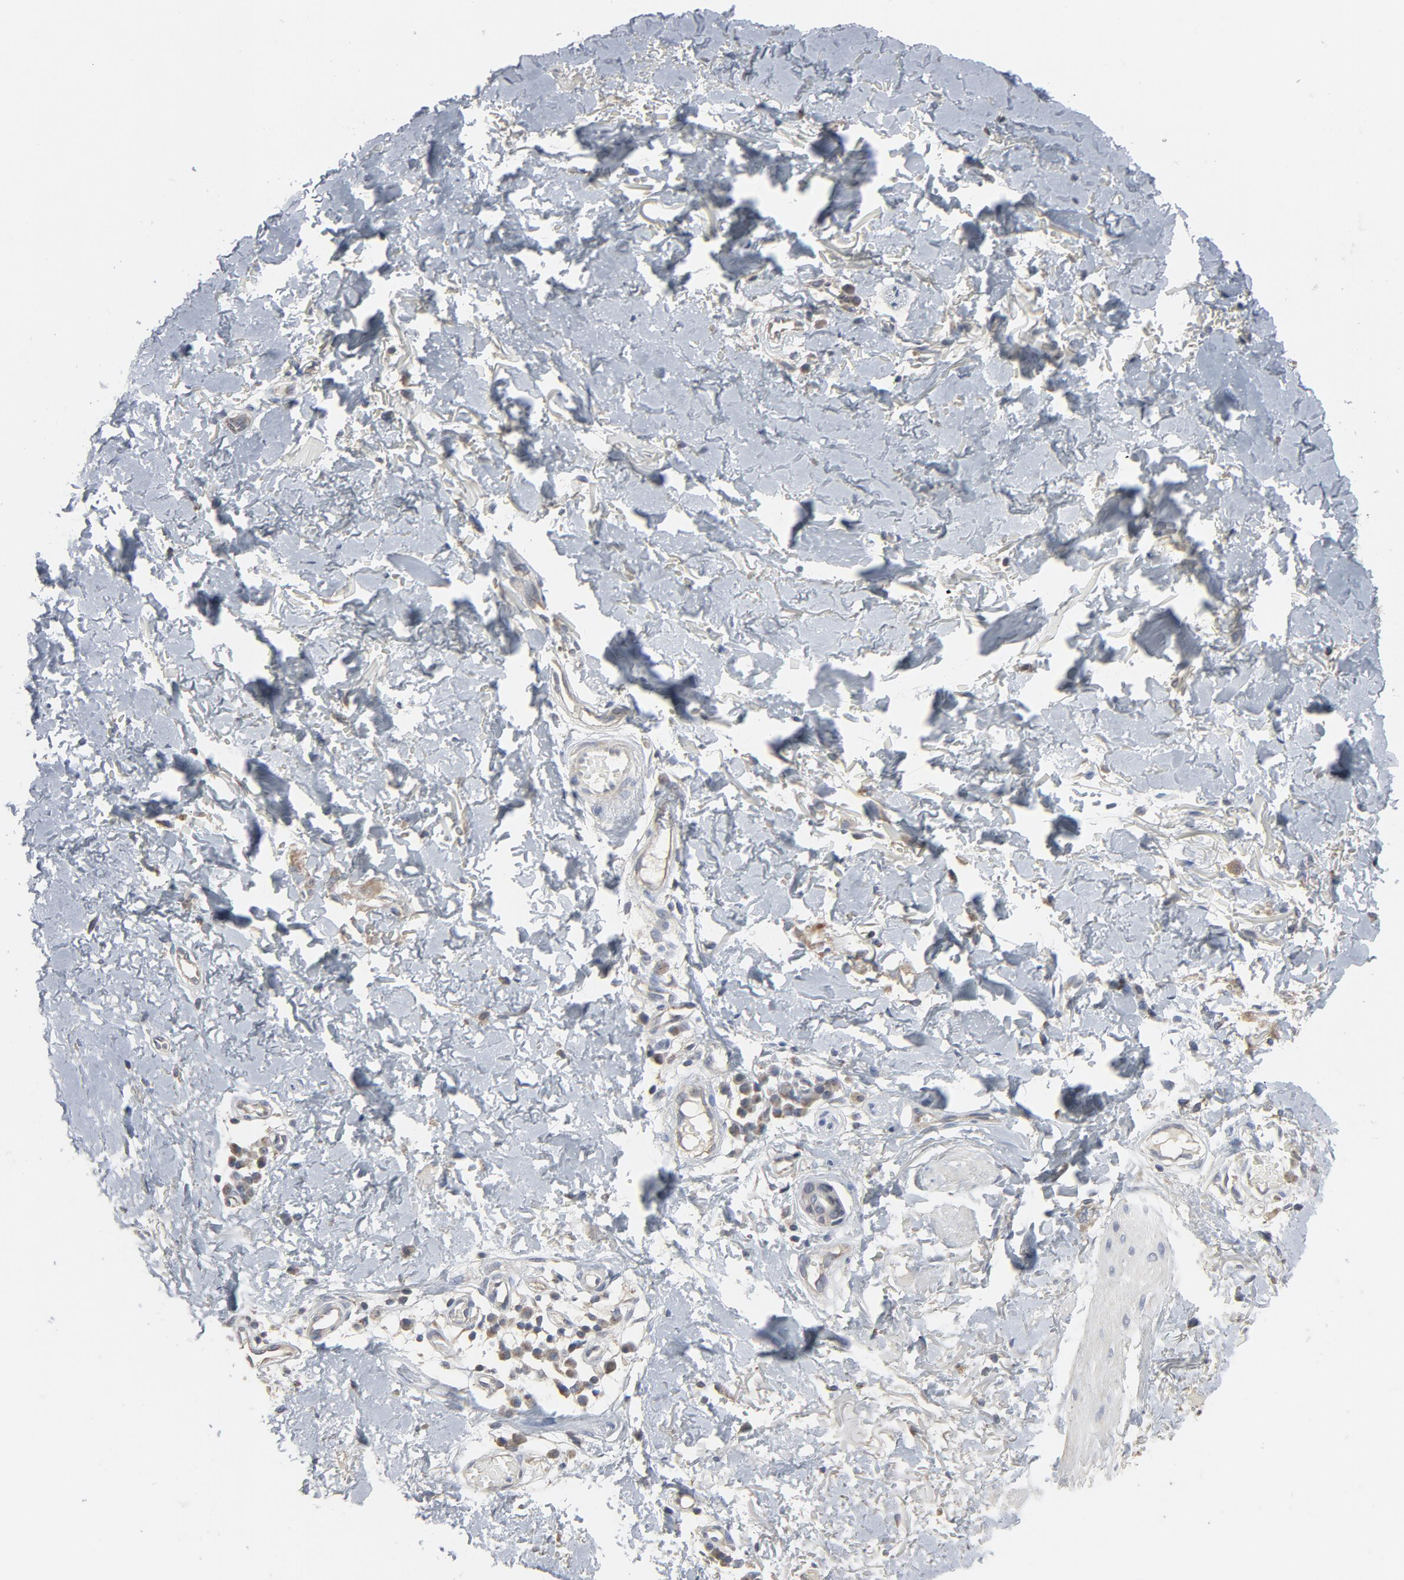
{"staining": {"intensity": "moderate", "quantity": ">75%", "location": "cytoplasmic/membranous"}, "tissue": "skin cancer", "cell_type": "Tumor cells", "image_type": "cancer", "snomed": [{"axis": "morphology", "description": "Normal tissue, NOS"}, {"axis": "morphology", "description": "Basal cell carcinoma"}, {"axis": "topography", "description": "Skin"}], "caption": "Tumor cells exhibit moderate cytoplasmic/membranous positivity in about >75% of cells in skin basal cell carcinoma. The staining was performed using DAB to visualize the protein expression in brown, while the nuclei were stained in blue with hematoxylin (Magnification: 20x).", "gene": "C14orf119", "patient": {"sex": "male", "age": 77}}